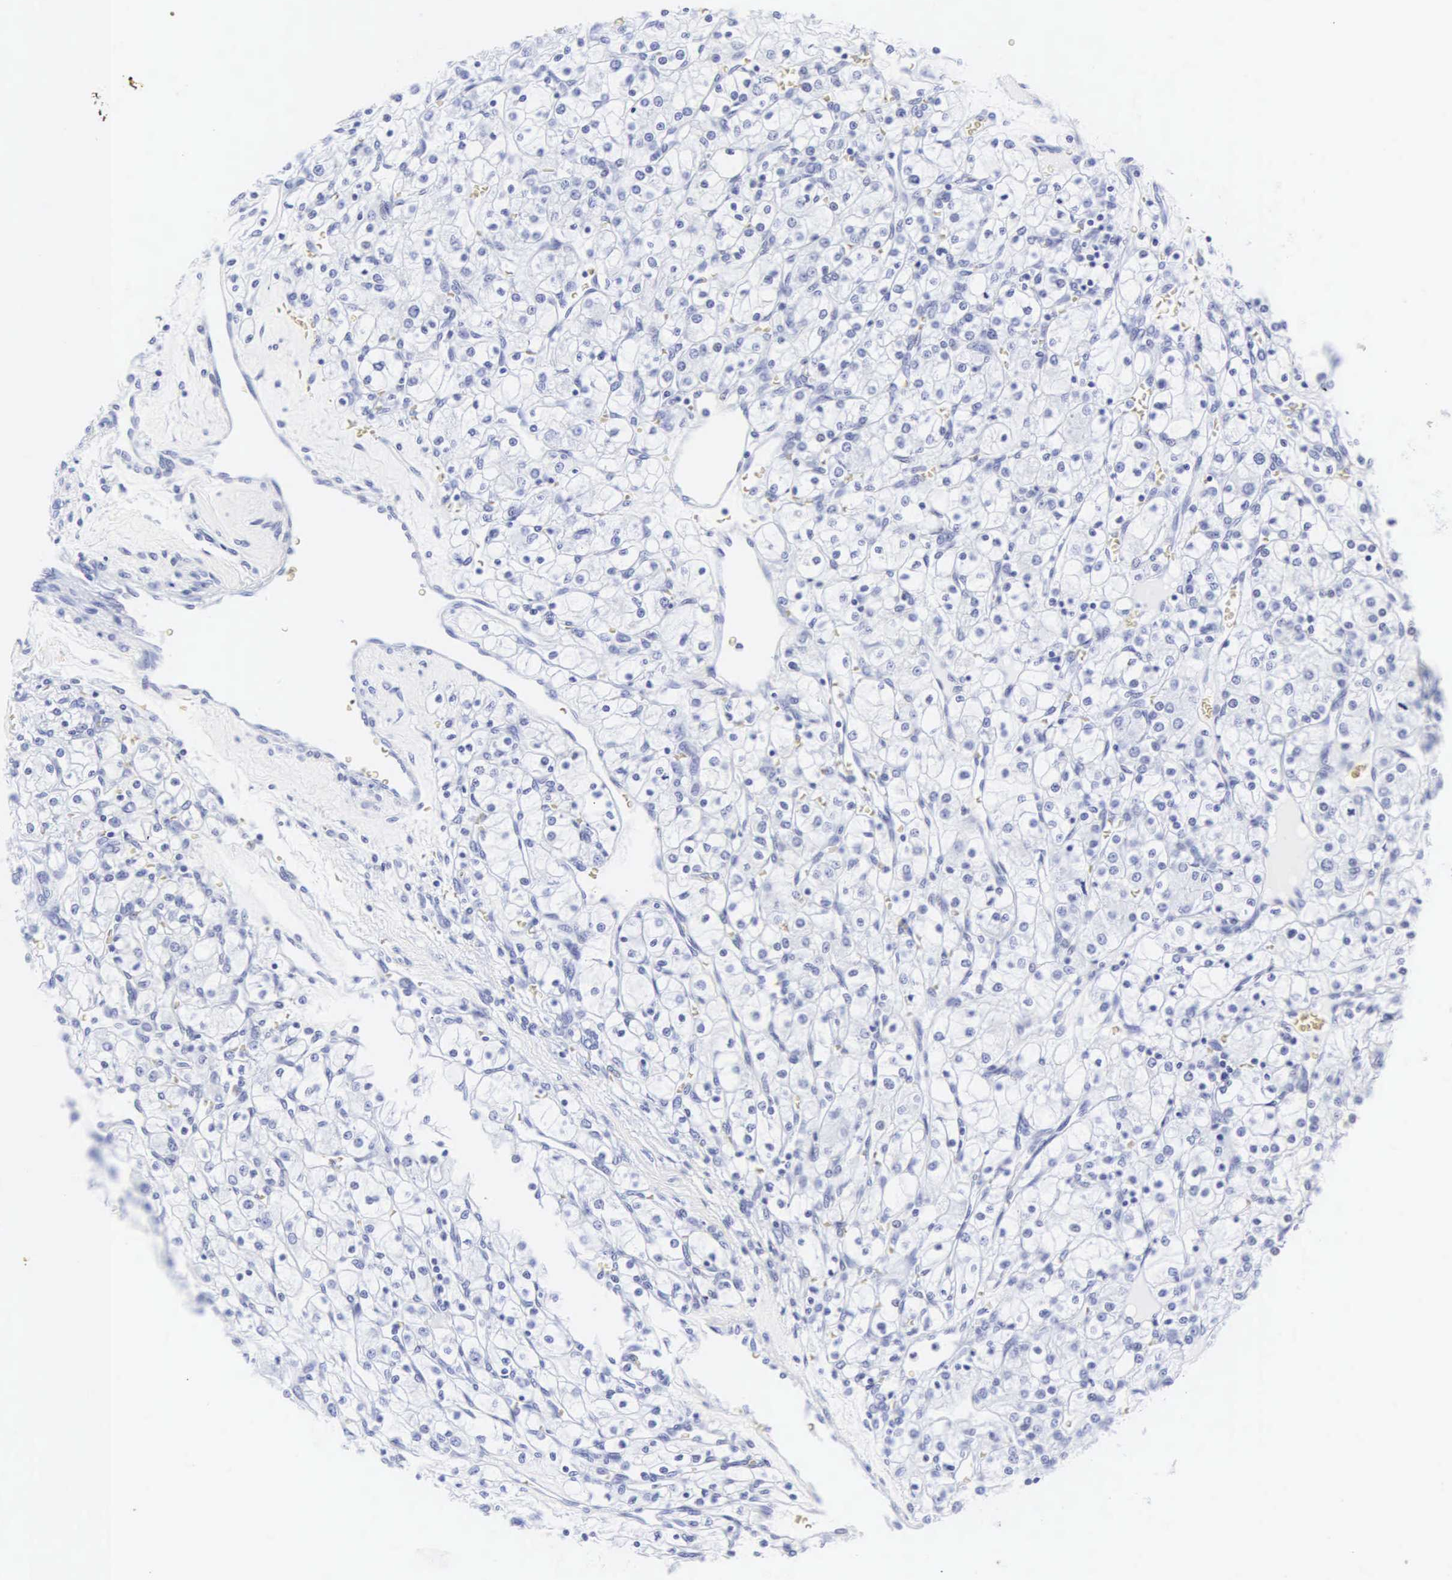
{"staining": {"intensity": "negative", "quantity": "none", "location": "none"}, "tissue": "renal cancer", "cell_type": "Tumor cells", "image_type": "cancer", "snomed": [{"axis": "morphology", "description": "Adenocarcinoma, NOS"}, {"axis": "topography", "description": "Kidney"}], "caption": "Immunohistochemistry micrograph of neoplastic tissue: human renal adenocarcinoma stained with DAB (3,3'-diaminobenzidine) exhibits no significant protein expression in tumor cells. The staining was performed using DAB to visualize the protein expression in brown, while the nuclei were stained in blue with hematoxylin (Magnification: 20x).", "gene": "CGB3", "patient": {"sex": "female", "age": 62}}